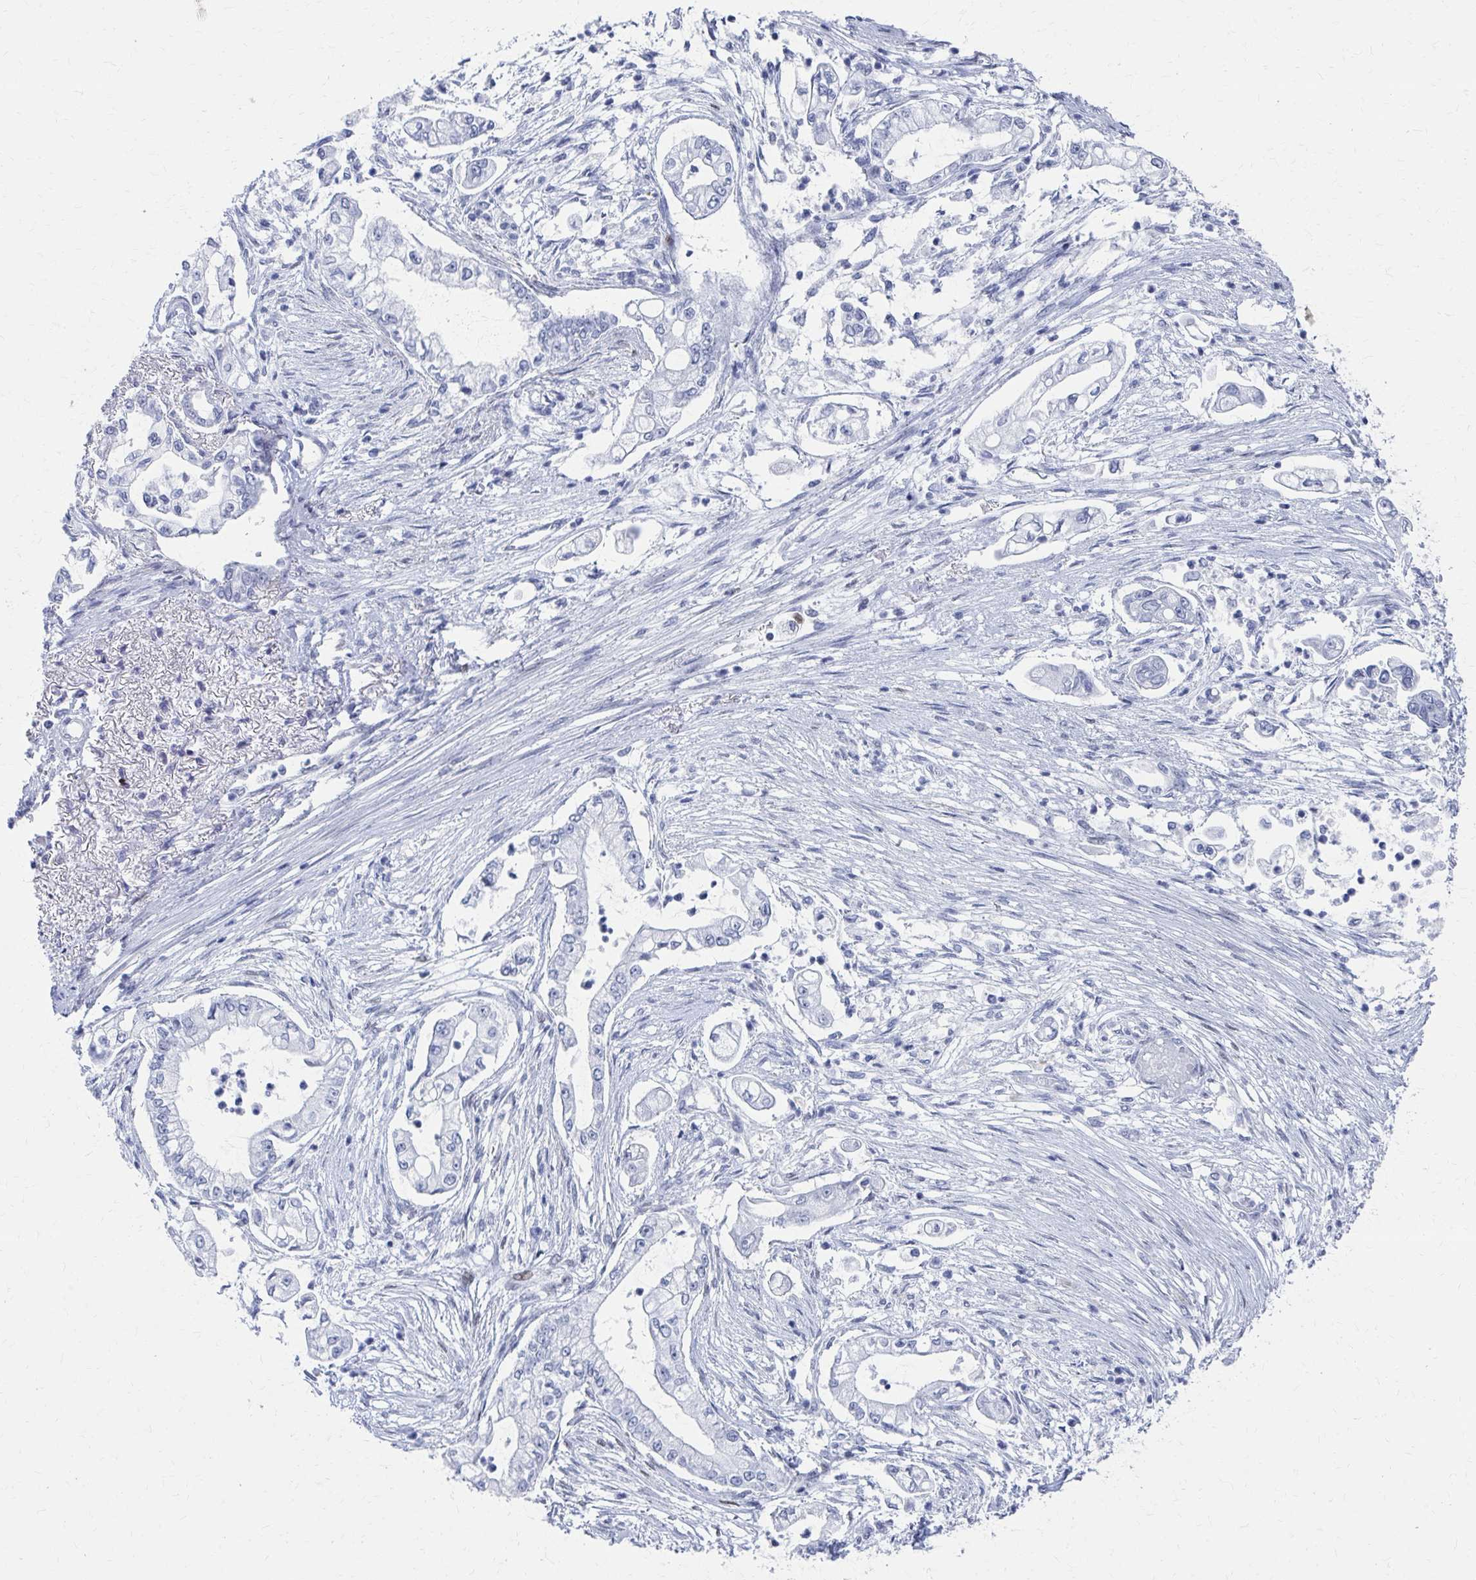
{"staining": {"intensity": "negative", "quantity": "none", "location": "none"}, "tissue": "pancreatic cancer", "cell_type": "Tumor cells", "image_type": "cancer", "snomed": [{"axis": "morphology", "description": "Adenocarcinoma, NOS"}, {"axis": "topography", "description": "Pancreas"}], "caption": "High power microscopy image of an immunohistochemistry (IHC) photomicrograph of pancreatic cancer, revealing no significant expression in tumor cells.", "gene": "CDIN1", "patient": {"sex": "female", "age": 69}}